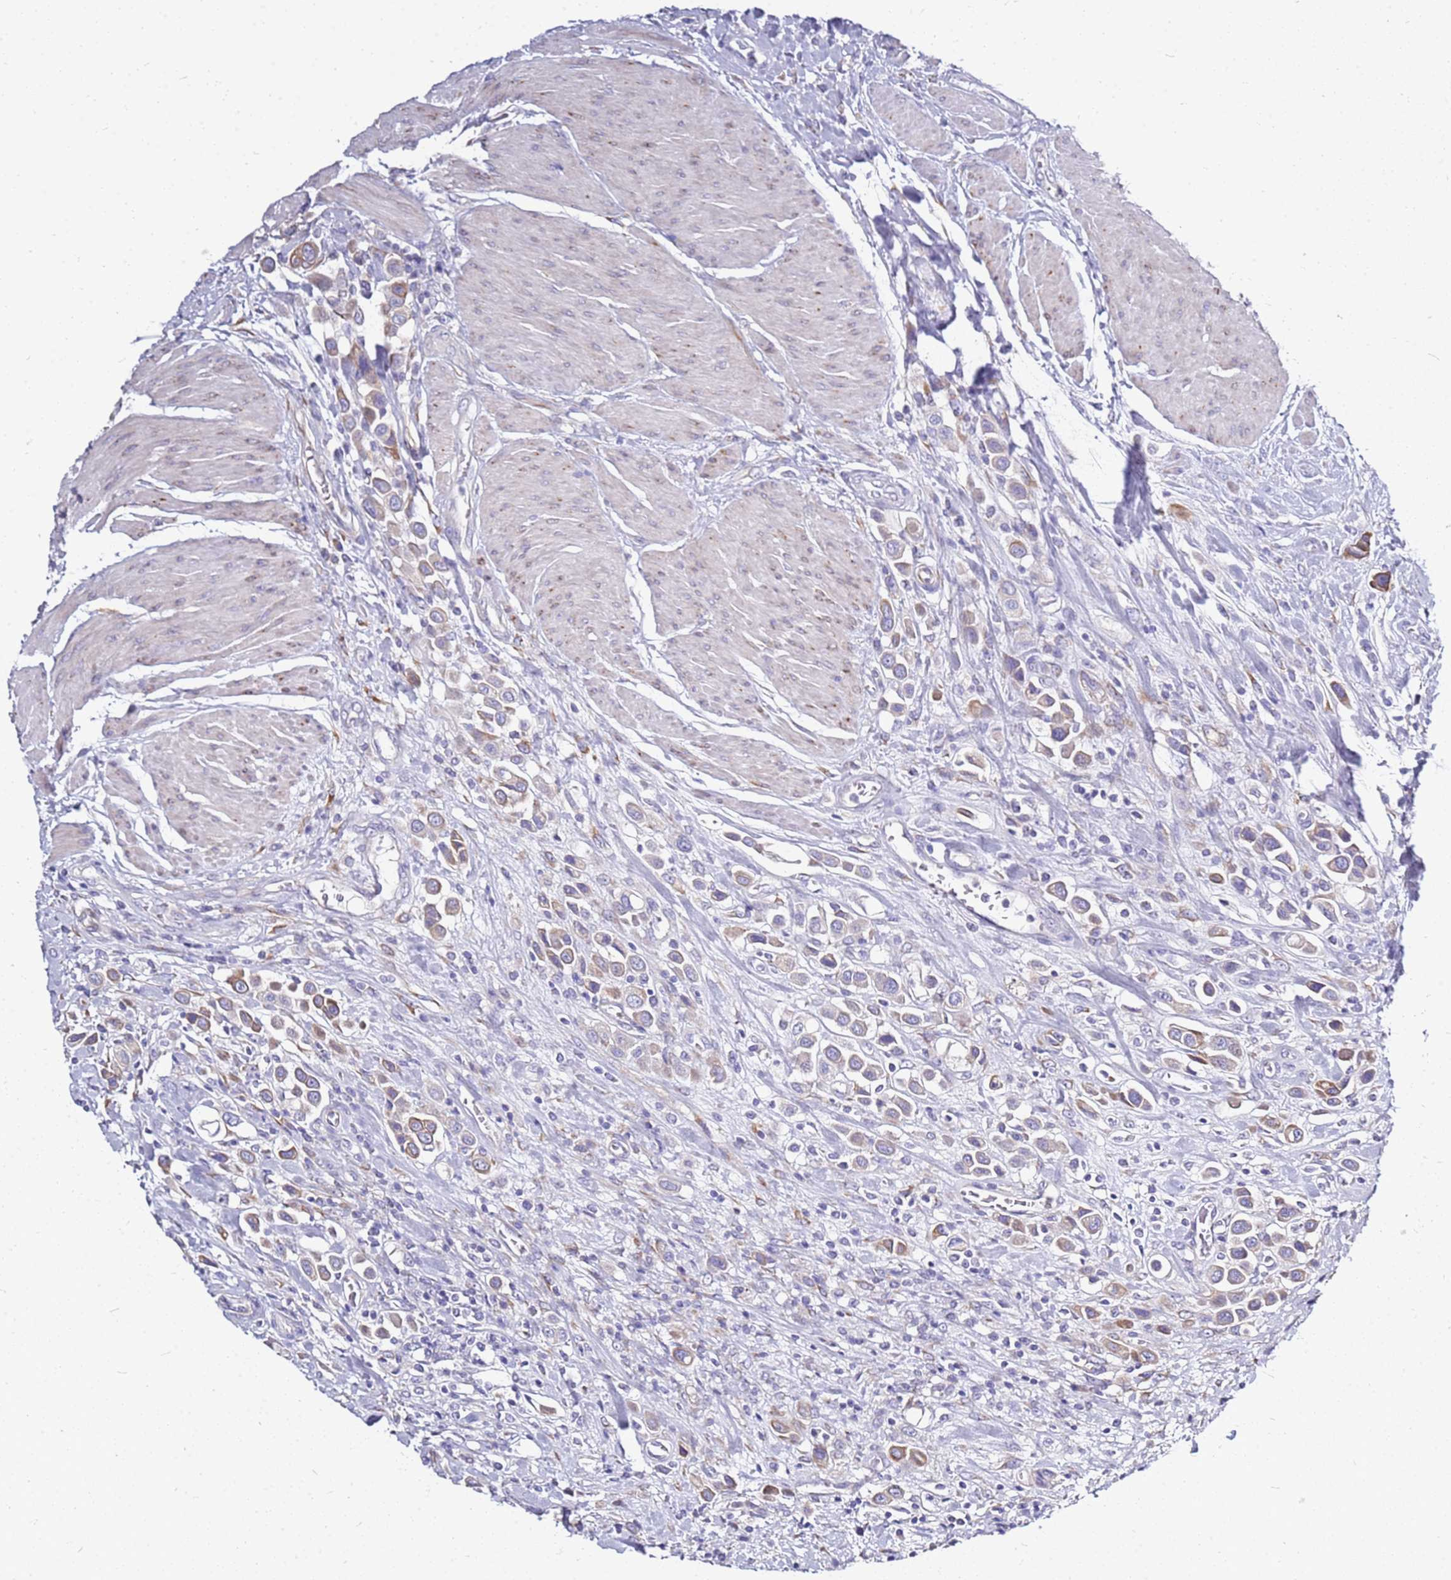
{"staining": {"intensity": "moderate", "quantity": "25%-75%", "location": "cytoplasmic/membranous"}, "tissue": "urothelial cancer", "cell_type": "Tumor cells", "image_type": "cancer", "snomed": [{"axis": "morphology", "description": "Urothelial carcinoma, High grade"}, {"axis": "topography", "description": "Urinary bladder"}], "caption": "IHC (DAB (3,3'-diaminobenzidine)) staining of high-grade urothelial carcinoma reveals moderate cytoplasmic/membranous protein staining in approximately 25%-75% of tumor cells. (Stains: DAB (3,3'-diaminobenzidine) in brown, nuclei in blue, Microscopy: brightfield microscopy at high magnification).", "gene": "CASD1", "patient": {"sex": "male", "age": 50}}